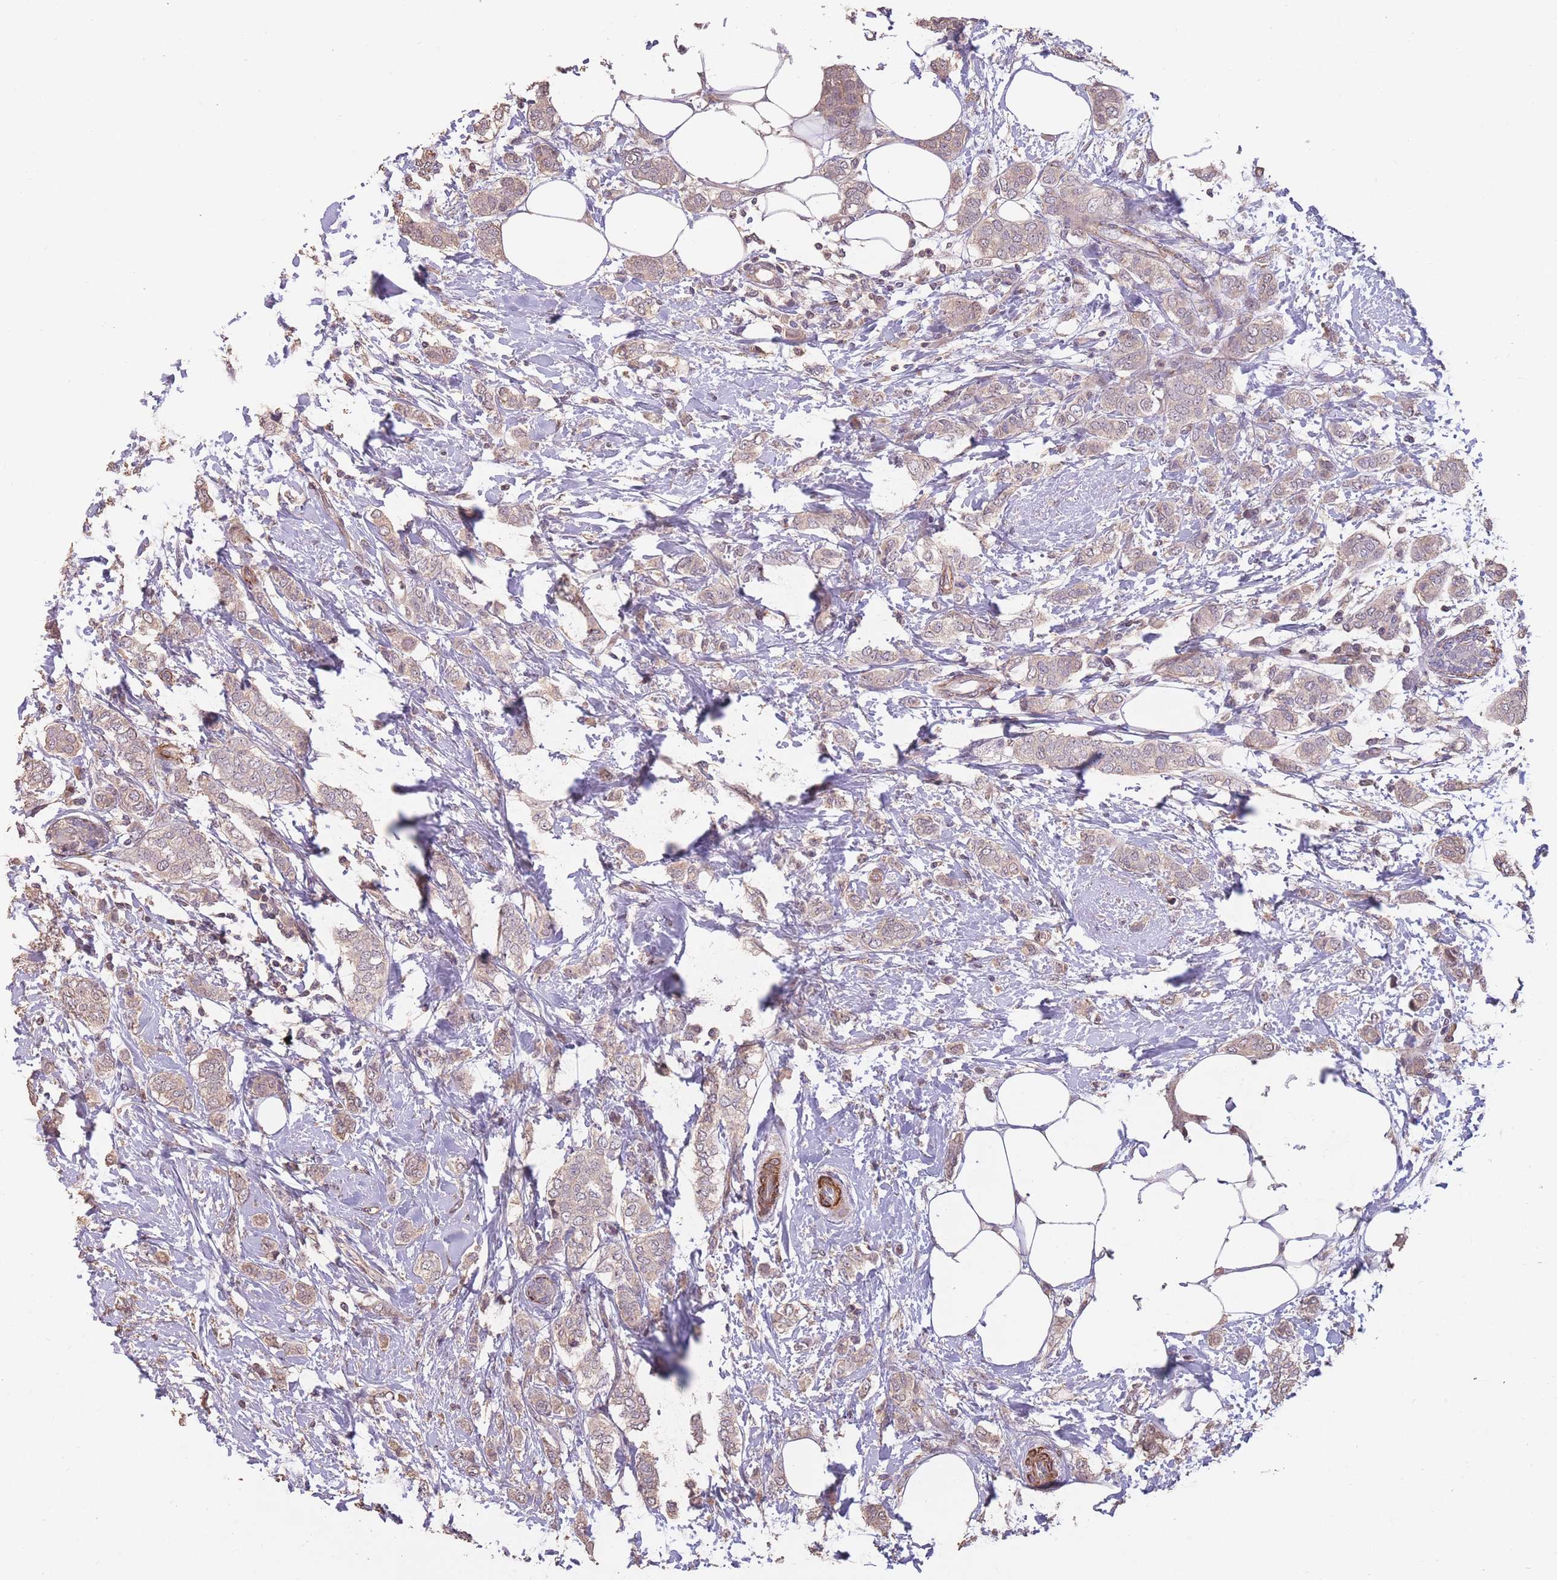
{"staining": {"intensity": "weak", "quantity": ">75%", "location": "cytoplasmic/membranous"}, "tissue": "breast cancer", "cell_type": "Tumor cells", "image_type": "cancer", "snomed": [{"axis": "morphology", "description": "Duct carcinoma"}, {"axis": "topography", "description": "Breast"}], "caption": "About >75% of tumor cells in breast infiltrating ductal carcinoma show weak cytoplasmic/membranous protein positivity as visualized by brown immunohistochemical staining.", "gene": "NLRC4", "patient": {"sex": "female", "age": 72}}